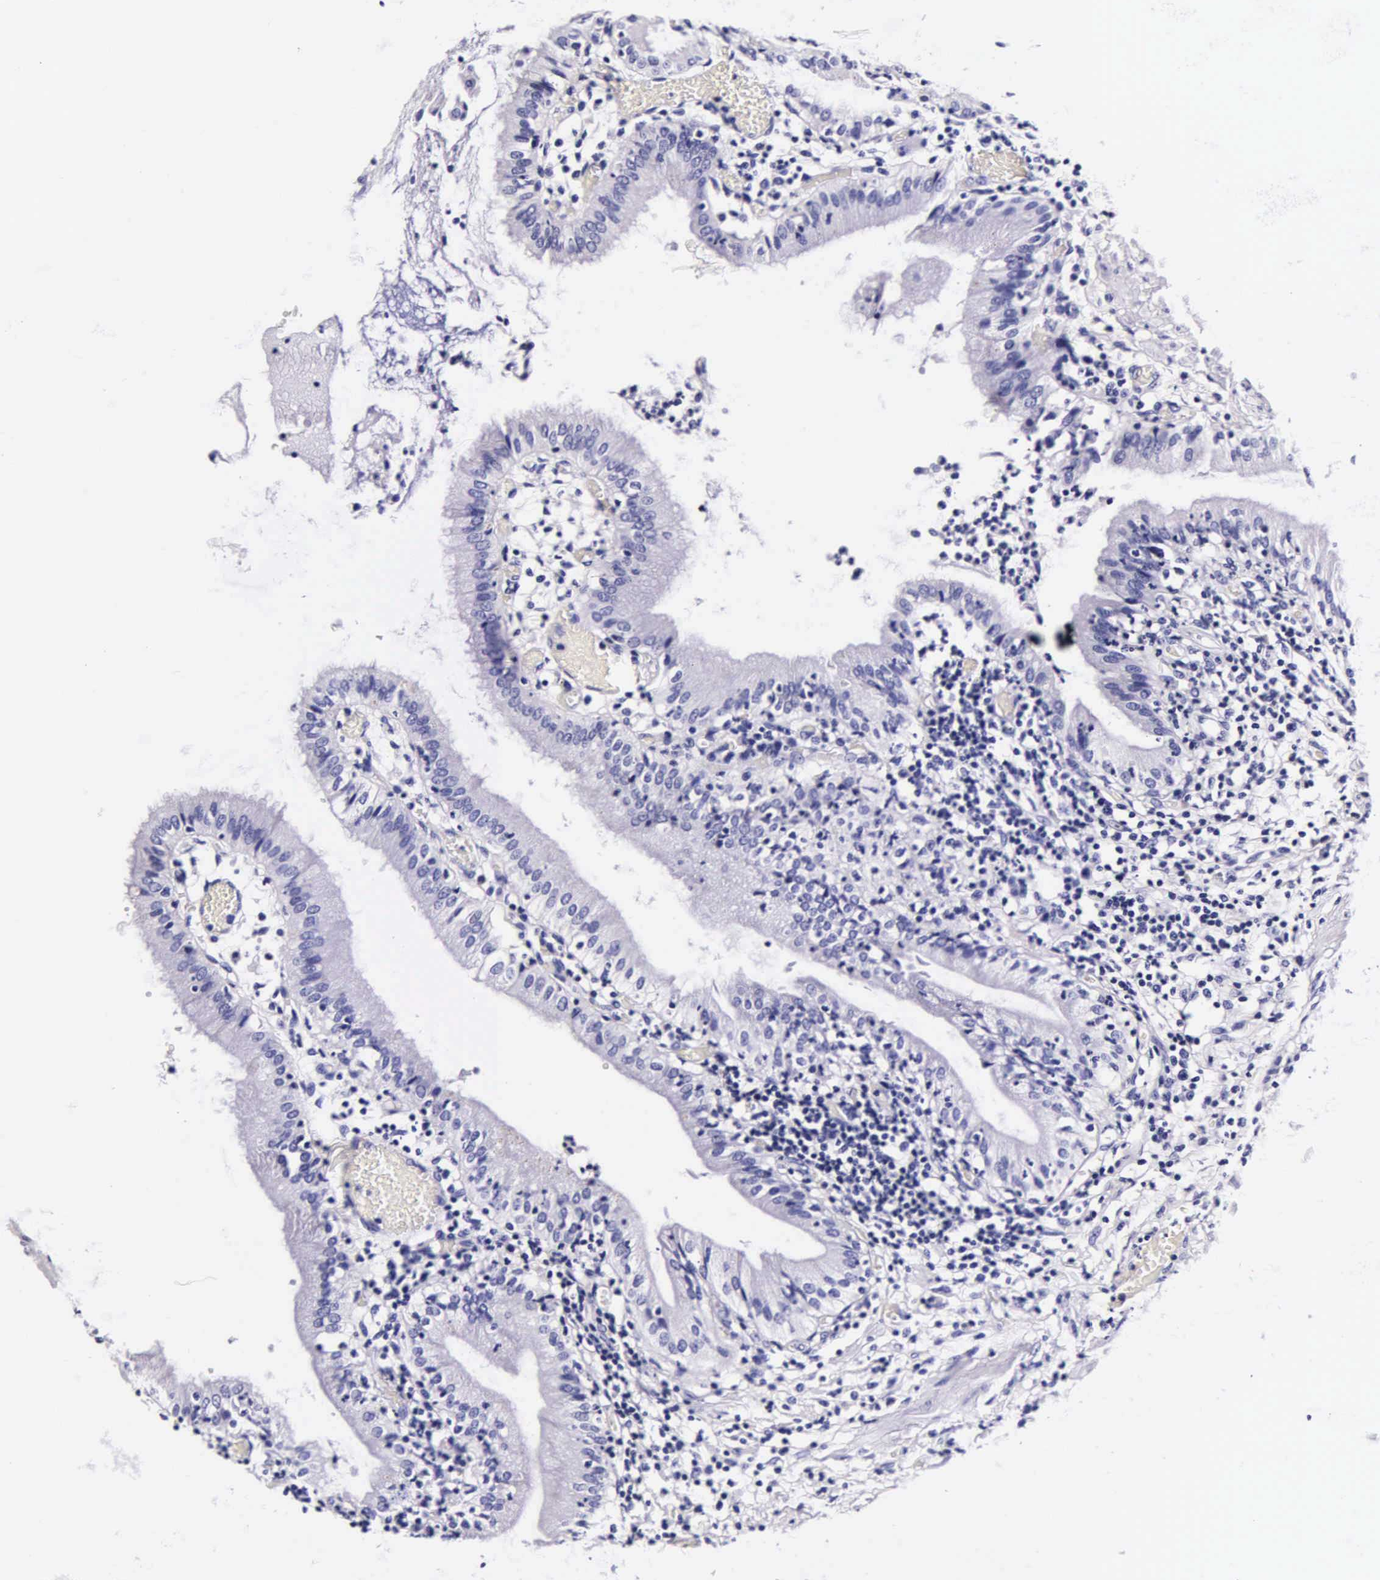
{"staining": {"intensity": "negative", "quantity": "none", "location": "none"}, "tissue": "gallbladder", "cell_type": "Glandular cells", "image_type": "normal", "snomed": [{"axis": "morphology", "description": "Normal tissue, NOS"}, {"axis": "topography", "description": "Gallbladder"}], "caption": "IHC of benign gallbladder shows no expression in glandular cells. Nuclei are stained in blue.", "gene": "DGCR2", "patient": {"sex": "male", "age": 58}}